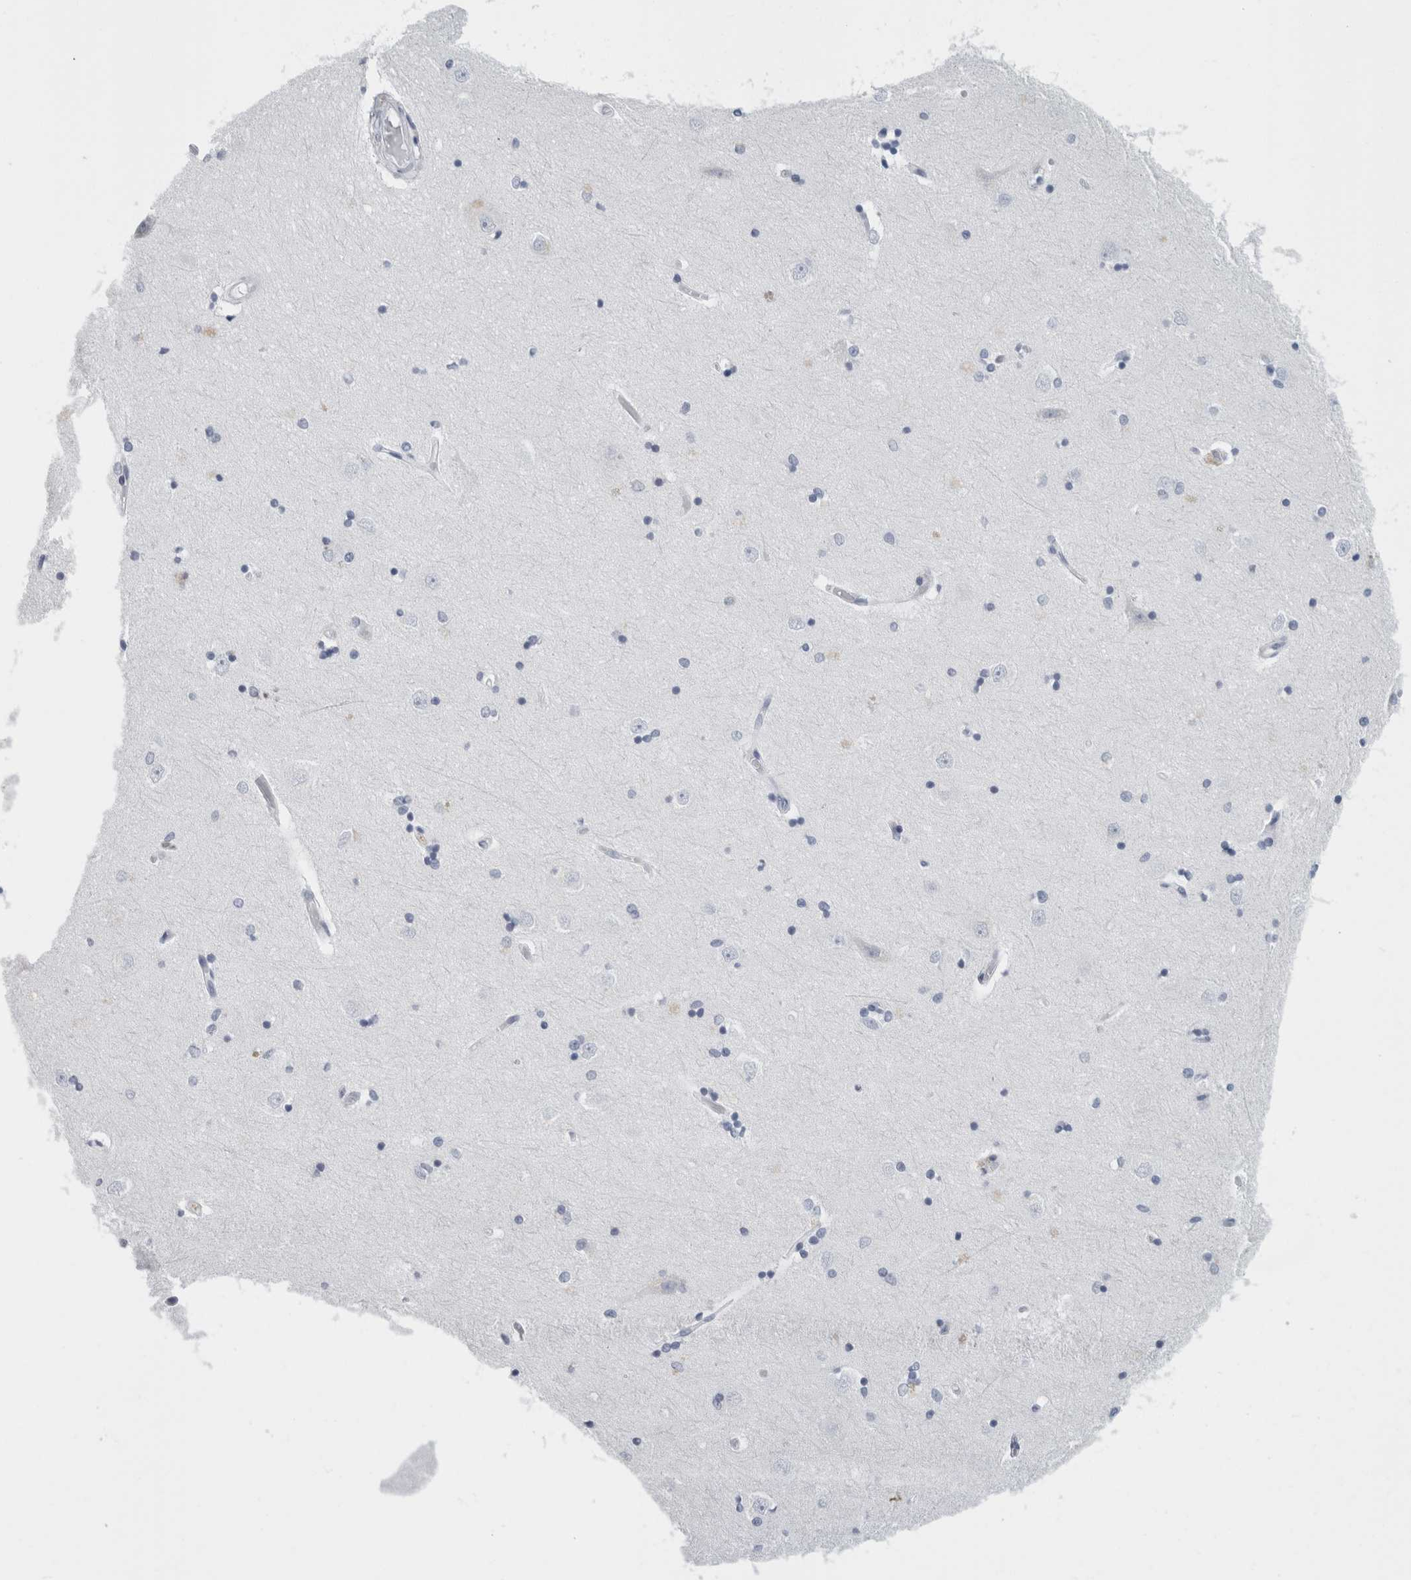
{"staining": {"intensity": "negative", "quantity": "none", "location": "none"}, "tissue": "hippocampus", "cell_type": "Glial cells", "image_type": "normal", "snomed": [{"axis": "morphology", "description": "Normal tissue, NOS"}, {"axis": "topography", "description": "Hippocampus"}], "caption": "Protein analysis of normal hippocampus shows no significant positivity in glial cells. (Stains: DAB IHC with hematoxylin counter stain, Microscopy: brightfield microscopy at high magnification).", "gene": "TSPAN8", "patient": {"sex": "male", "age": 45}}